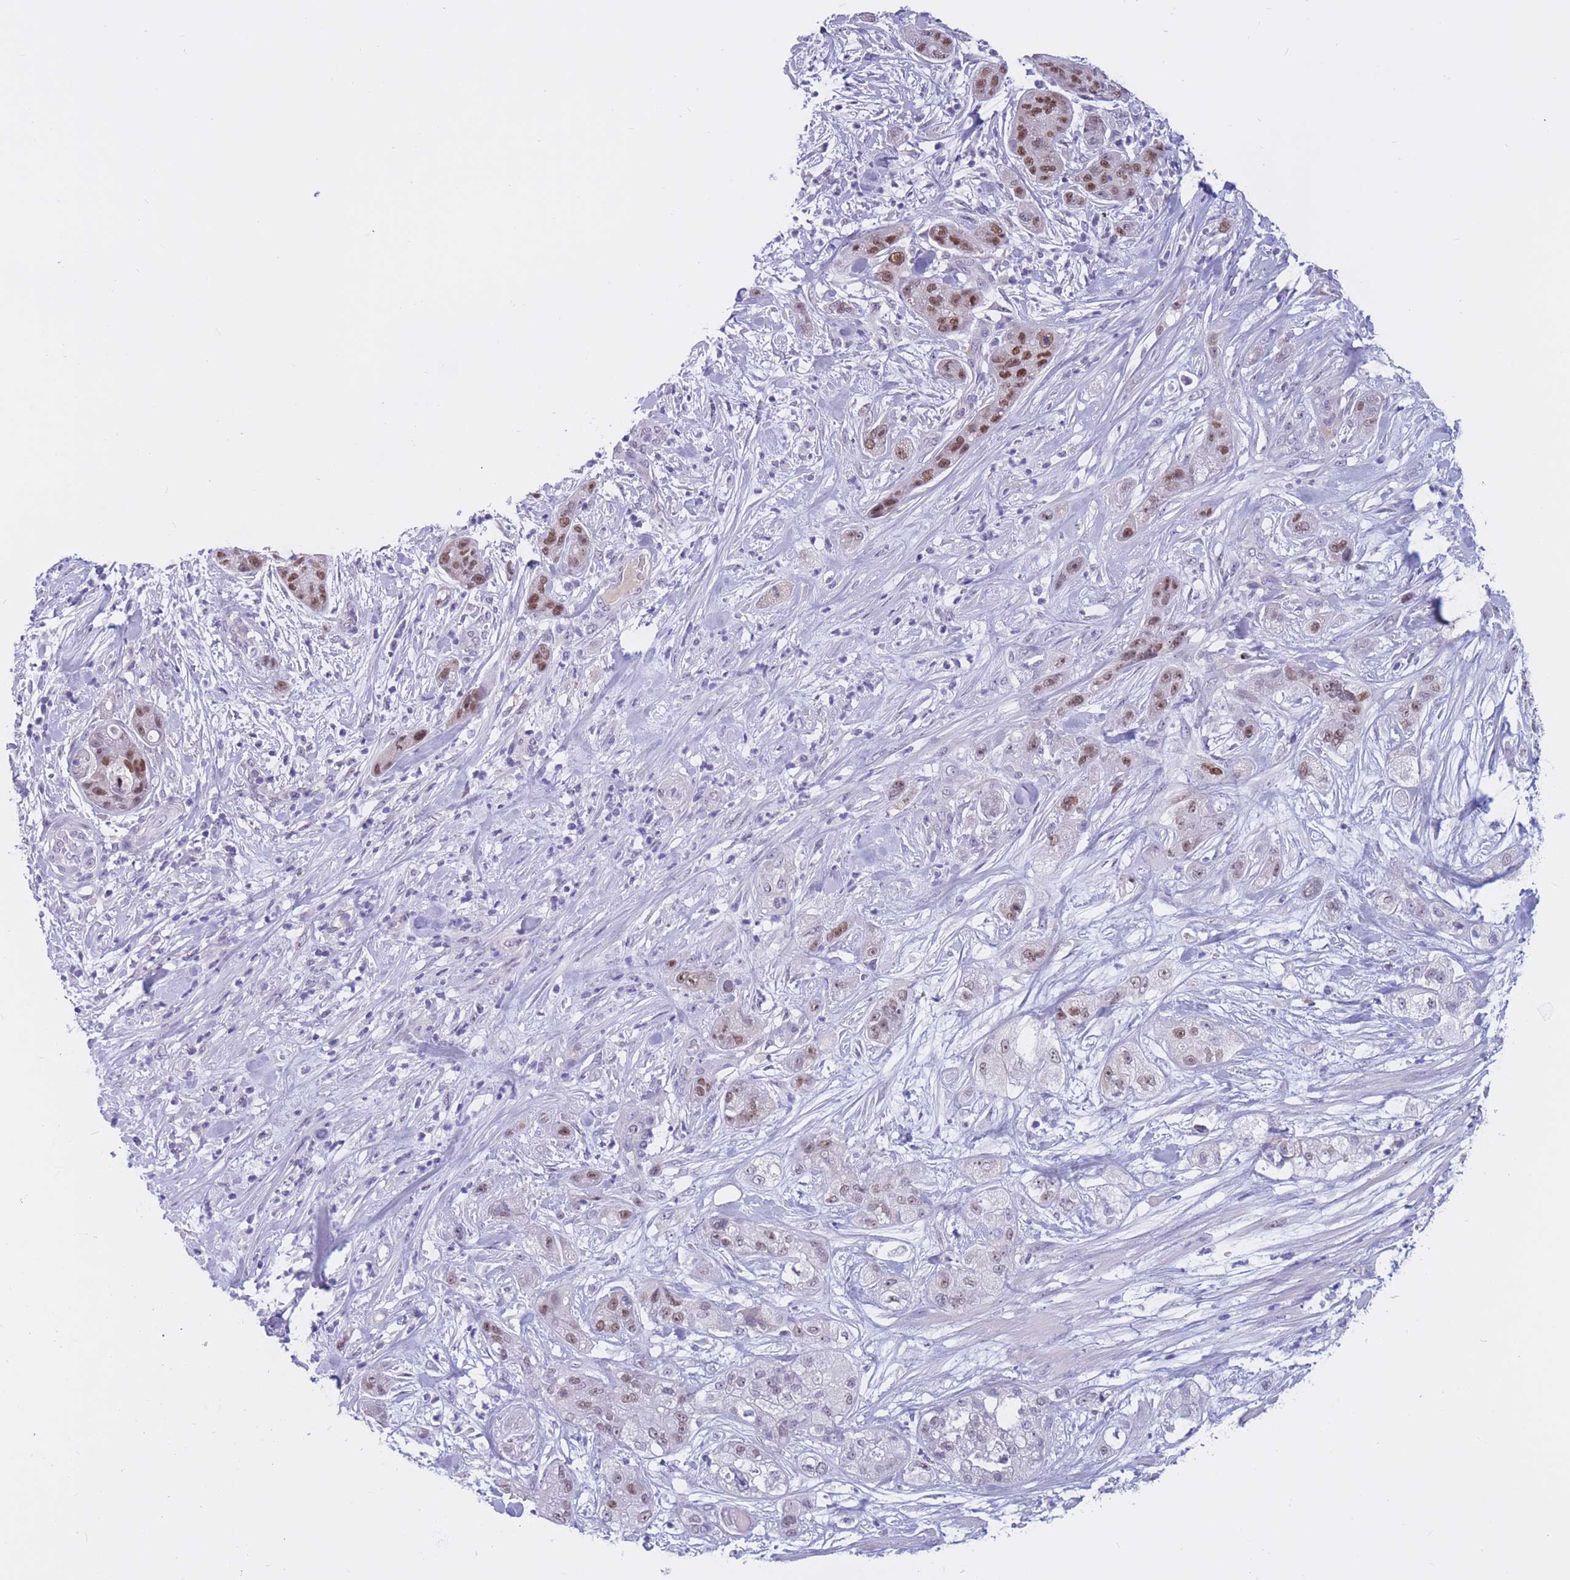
{"staining": {"intensity": "moderate", "quantity": ">75%", "location": "nuclear"}, "tissue": "pancreatic cancer", "cell_type": "Tumor cells", "image_type": "cancer", "snomed": [{"axis": "morphology", "description": "Adenocarcinoma, NOS"}, {"axis": "topography", "description": "Pancreas"}], "caption": "DAB immunohistochemical staining of pancreatic adenocarcinoma demonstrates moderate nuclear protein positivity in approximately >75% of tumor cells. (DAB IHC, brown staining for protein, blue staining for nuclei).", "gene": "BOP1", "patient": {"sex": "female", "age": 78}}